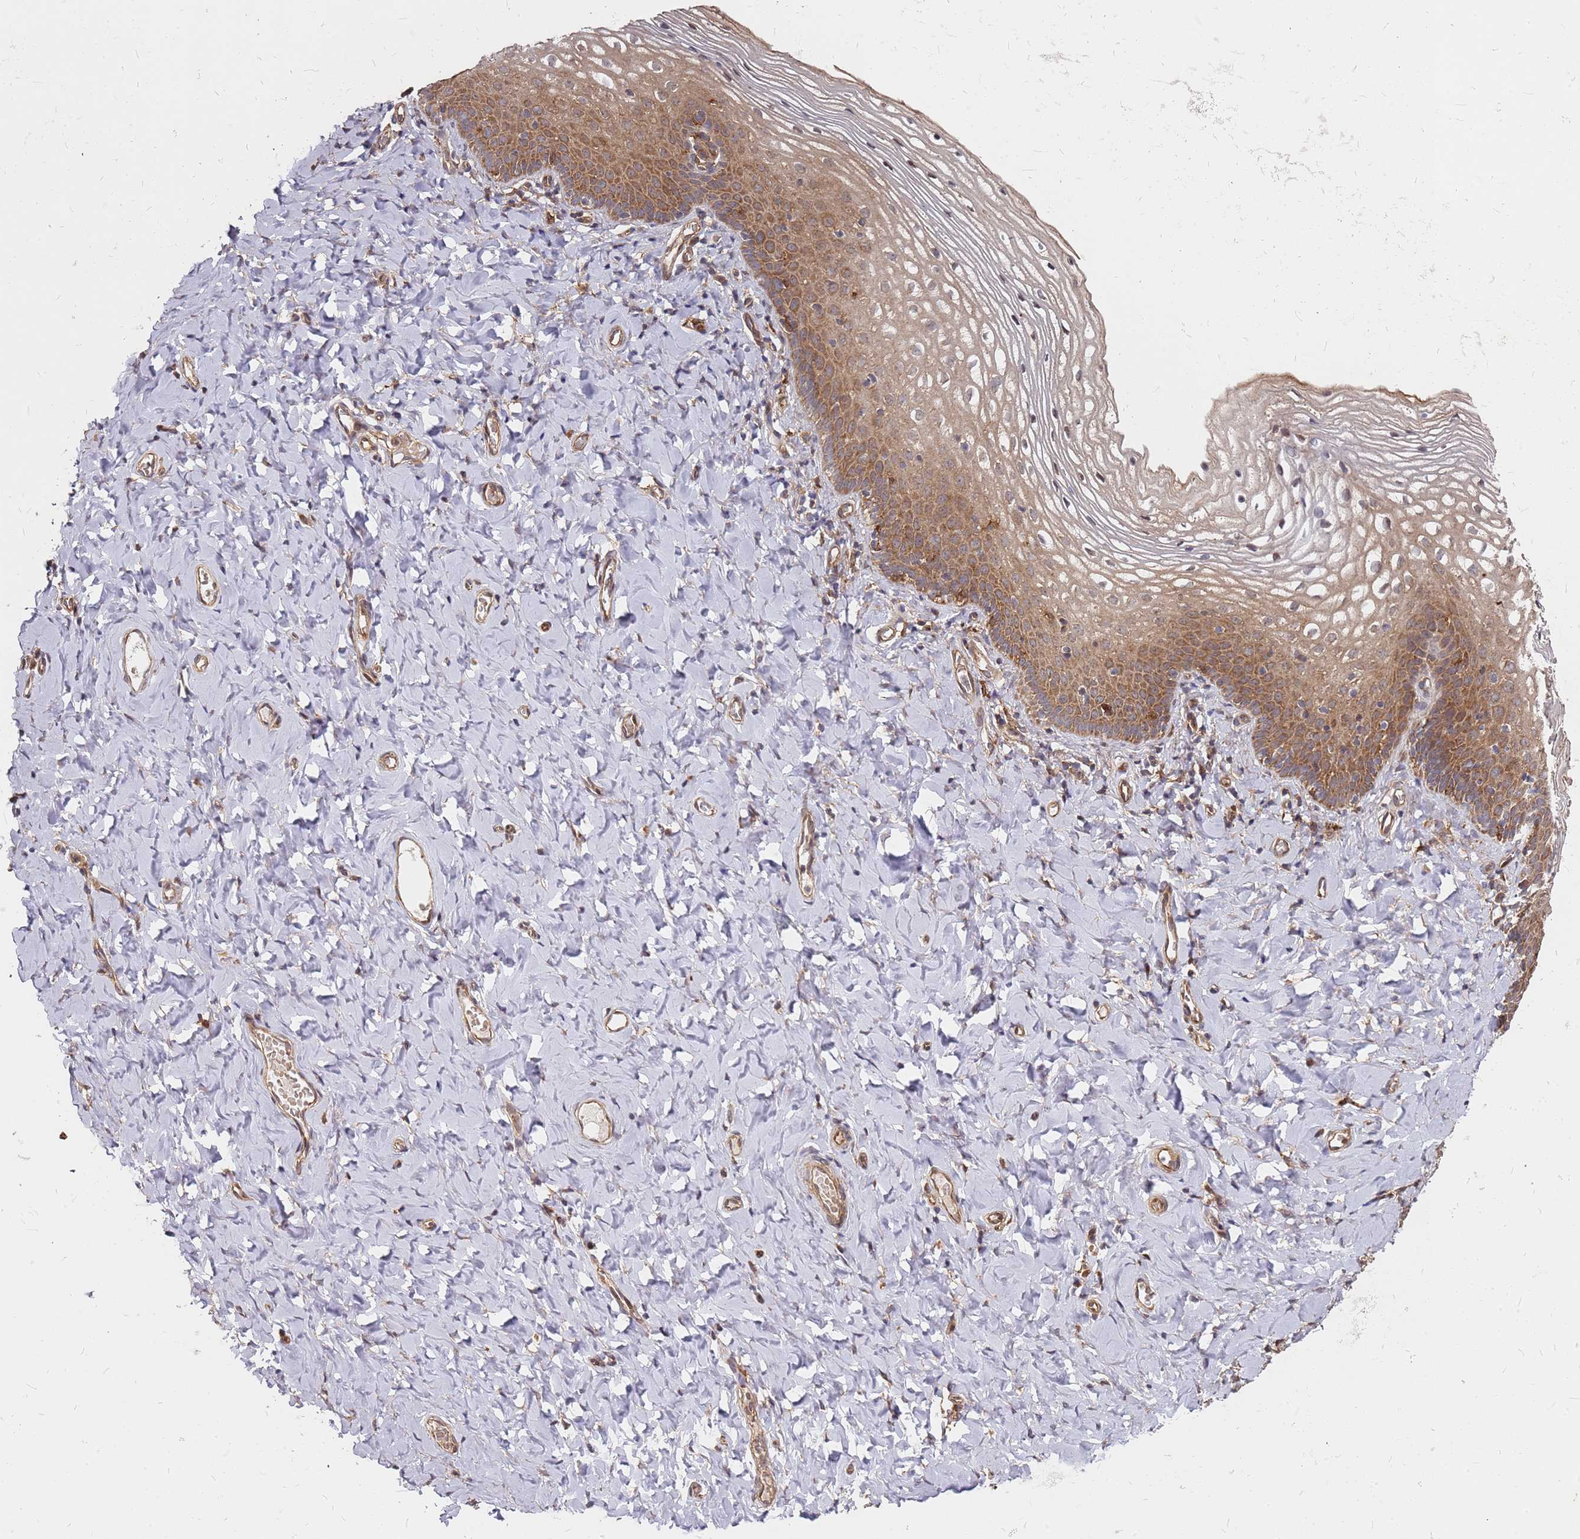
{"staining": {"intensity": "strong", "quantity": ">75%", "location": "cytoplasmic/membranous,nuclear"}, "tissue": "vagina", "cell_type": "Squamous epithelial cells", "image_type": "normal", "snomed": [{"axis": "morphology", "description": "Normal tissue, NOS"}, {"axis": "topography", "description": "Vagina"}], "caption": "Immunohistochemical staining of benign human vagina shows high levels of strong cytoplasmic/membranous,nuclear staining in about >75% of squamous epithelial cells. Nuclei are stained in blue.", "gene": "TRABD", "patient": {"sex": "female", "age": 60}}